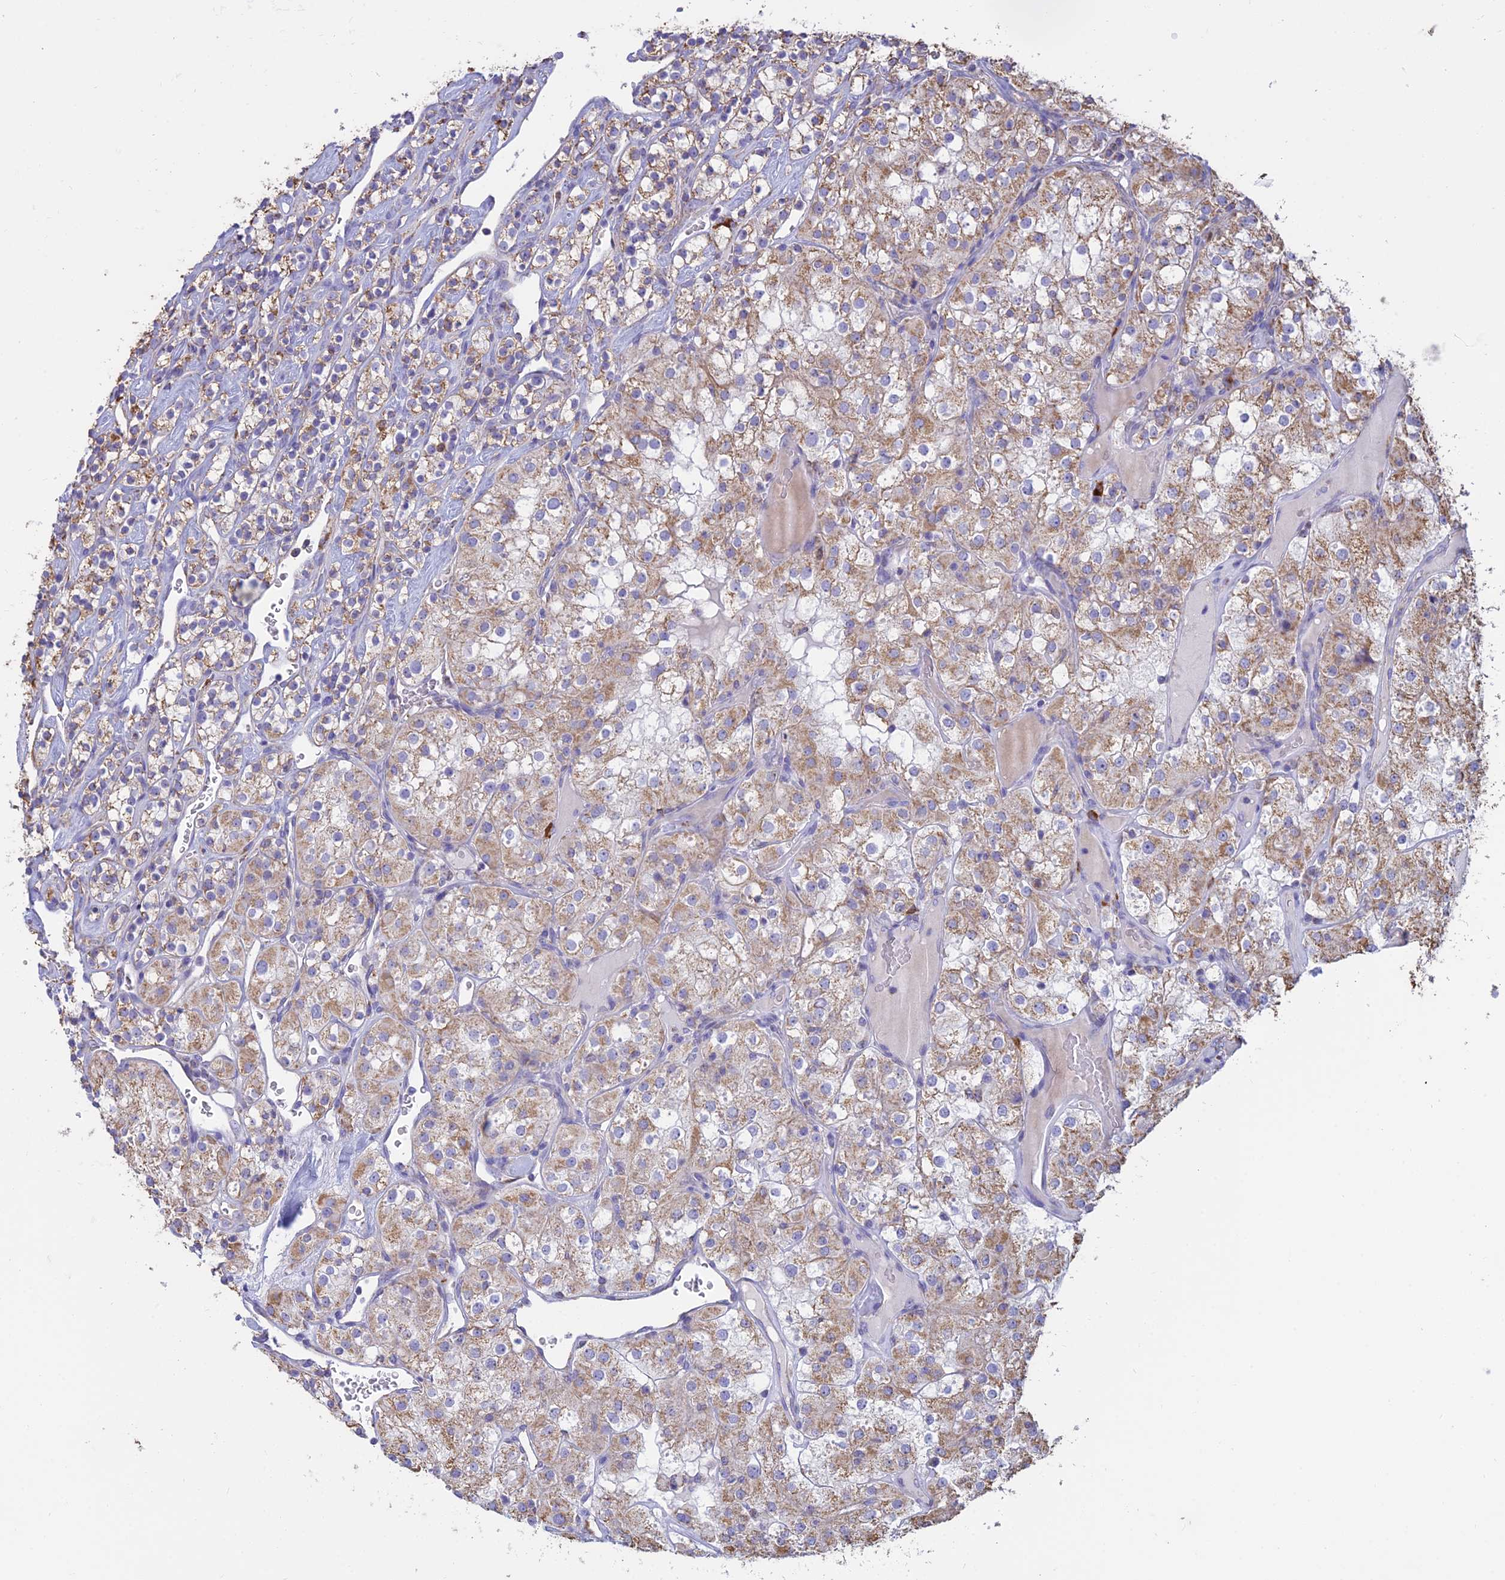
{"staining": {"intensity": "moderate", "quantity": ">75%", "location": "cytoplasmic/membranous"}, "tissue": "renal cancer", "cell_type": "Tumor cells", "image_type": "cancer", "snomed": [{"axis": "morphology", "description": "Adenocarcinoma, NOS"}, {"axis": "topography", "description": "Kidney"}], "caption": "Protein expression analysis of human renal adenocarcinoma reveals moderate cytoplasmic/membranous expression in approximately >75% of tumor cells. Nuclei are stained in blue.", "gene": "OR2W3", "patient": {"sex": "male", "age": 77}}